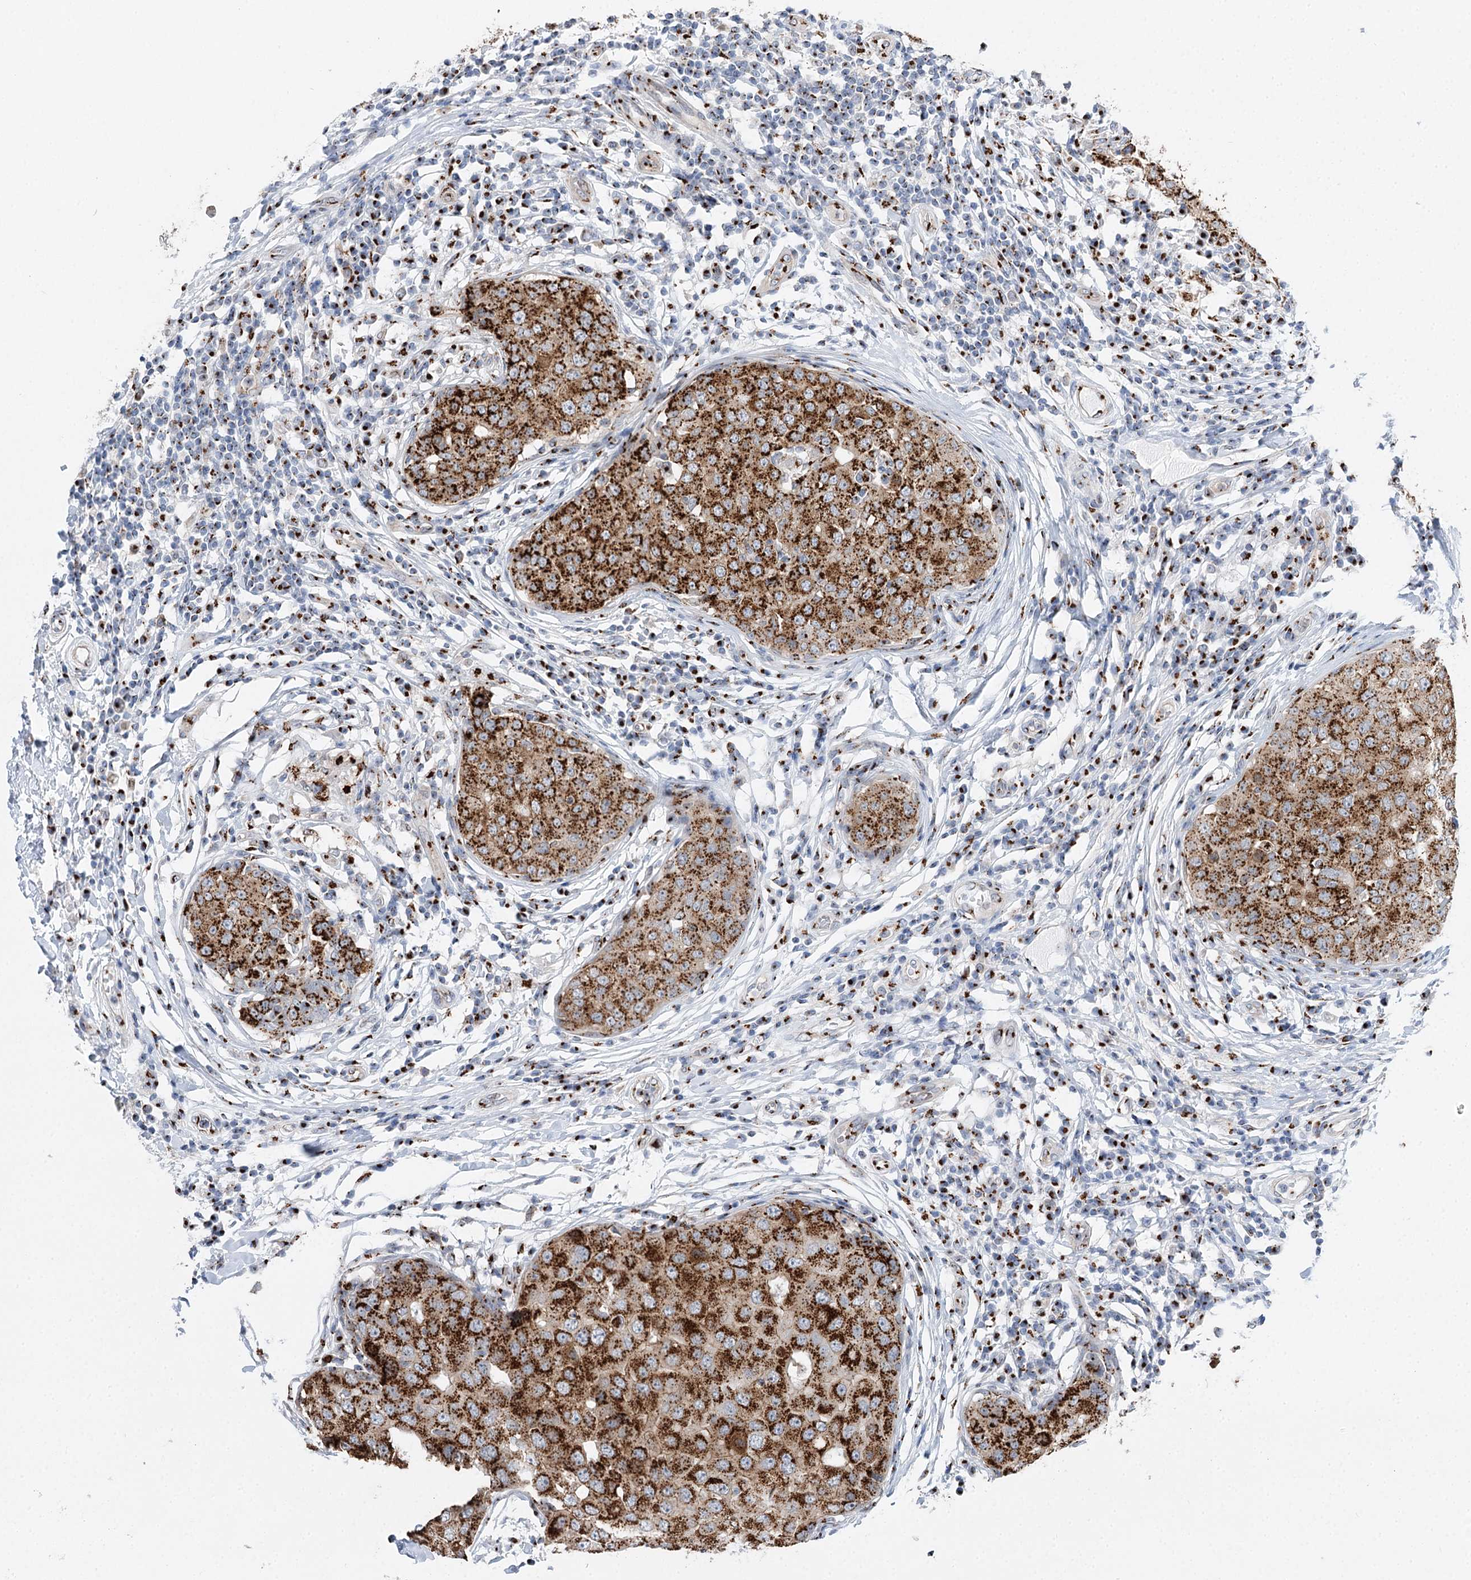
{"staining": {"intensity": "strong", "quantity": ">75%", "location": "cytoplasmic/membranous"}, "tissue": "breast cancer", "cell_type": "Tumor cells", "image_type": "cancer", "snomed": [{"axis": "morphology", "description": "Duct carcinoma"}, {"axis": "topography", "description": "Breast"}], "caption": "The photomicrograph exhibits immunohistochemical staining of breast cancer. There is strong cytoplasmic/membranous staining is identified in approximately >75% of tumor cells.", "gene": "TMEM165", "patient": {"sex": "female", "age": 27}}